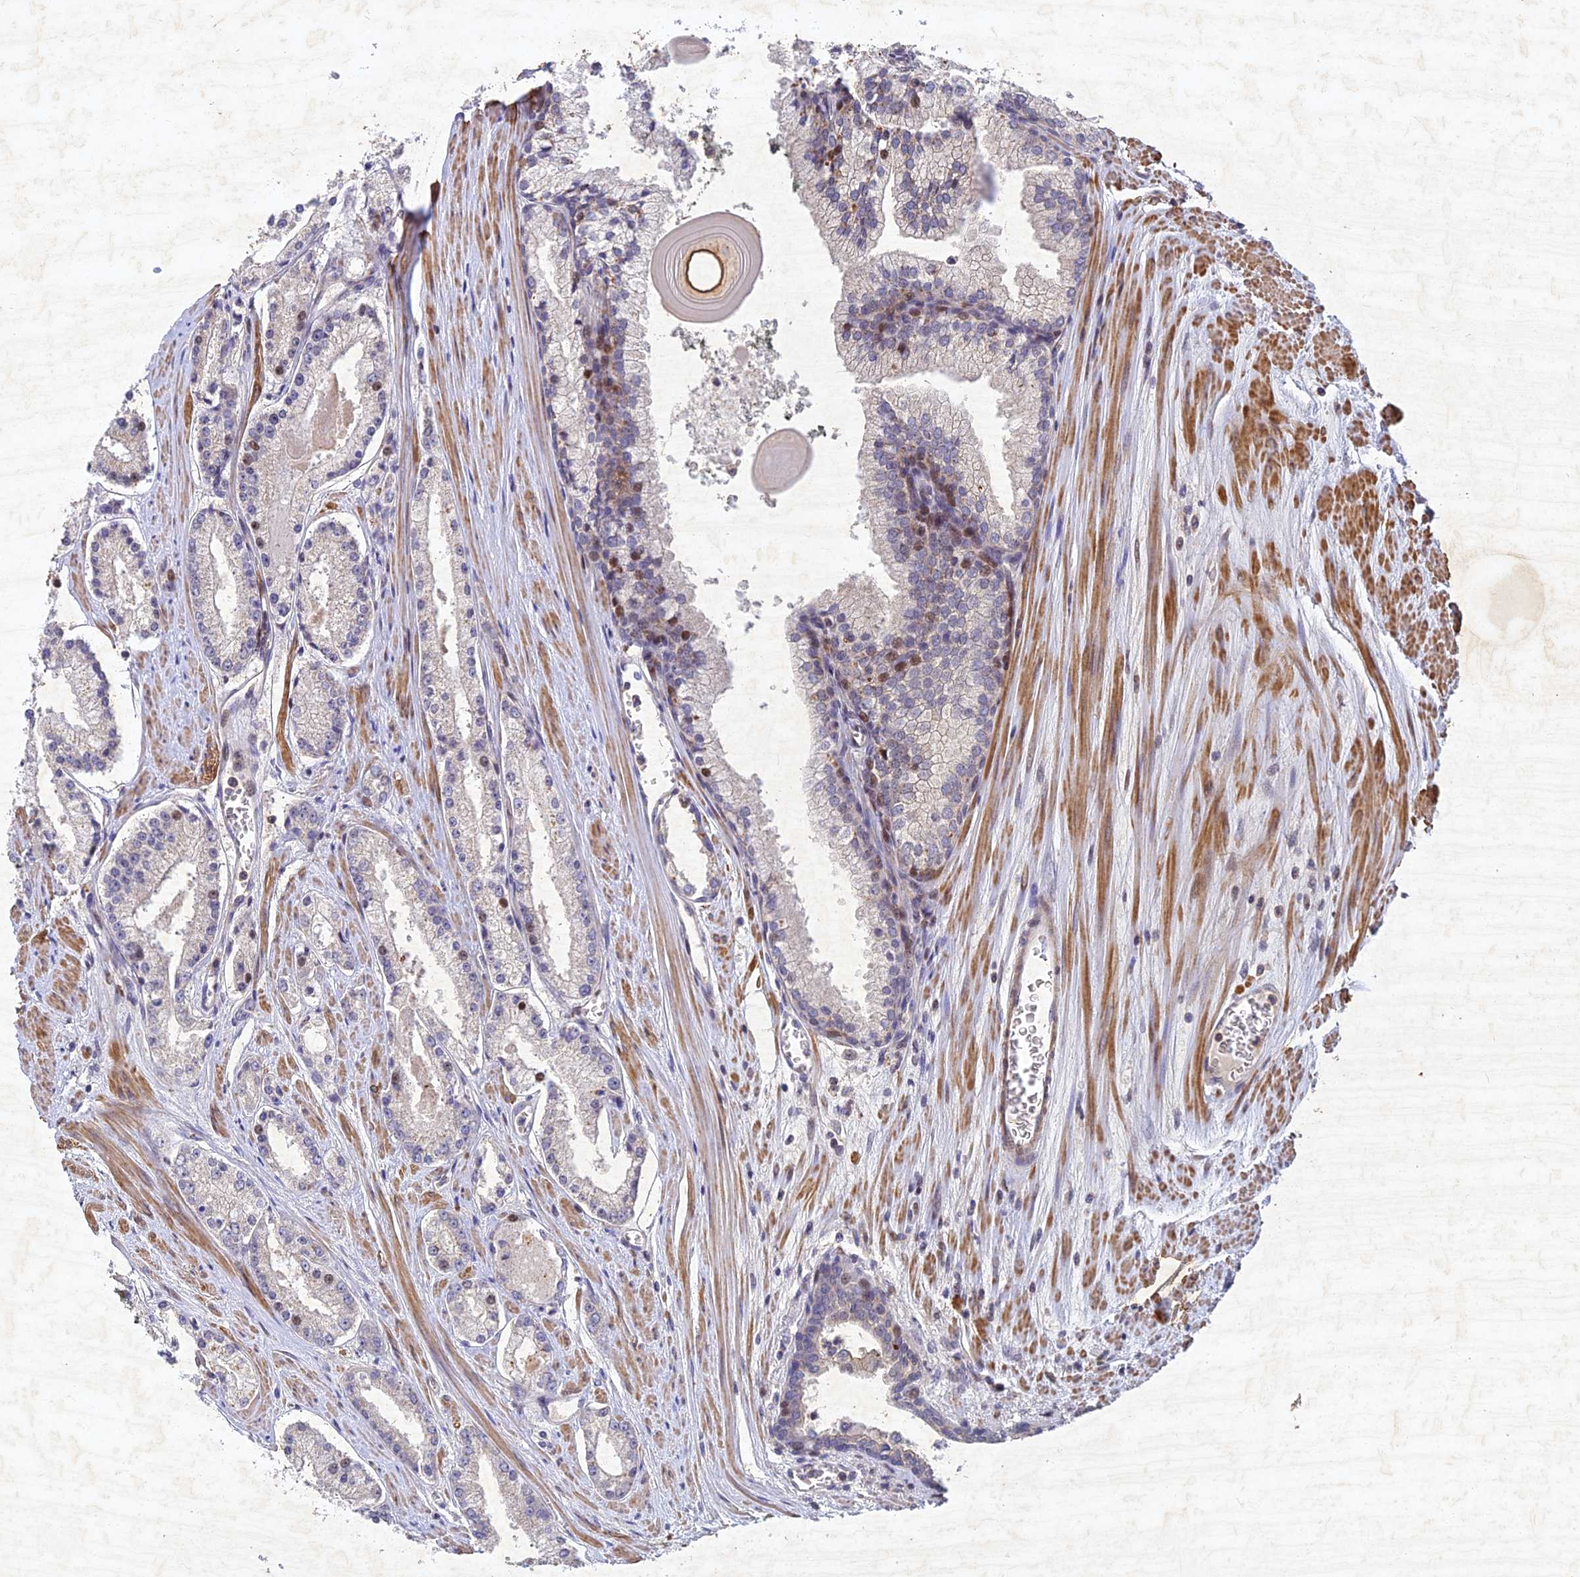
{"staining": {"intensity": "negative", "quantity": "none", "location": "none"}, "tissue": "prostate cancer", "cell_type": "Tumor cells", "image_type": "cancer", "snomed": [{"axis": "morphology", "description": "Adenocarcinoma, Low grade"}, {"axis": "topography", "description": "Prostate"}], "caption": "Prostate adenocarcinoma (low-grade) was stained to show a protein in brown. There is no significant positivity in tumor cells. The staining was performed using DAB (3,3'-diaminobenzidine) to visualize the protein expression in brown, while the nuclei were stained in blue with hematoxylin (Magnification: 20x).", "gene": "RELCH", "patient": {"sex": "male", "age": 54}}